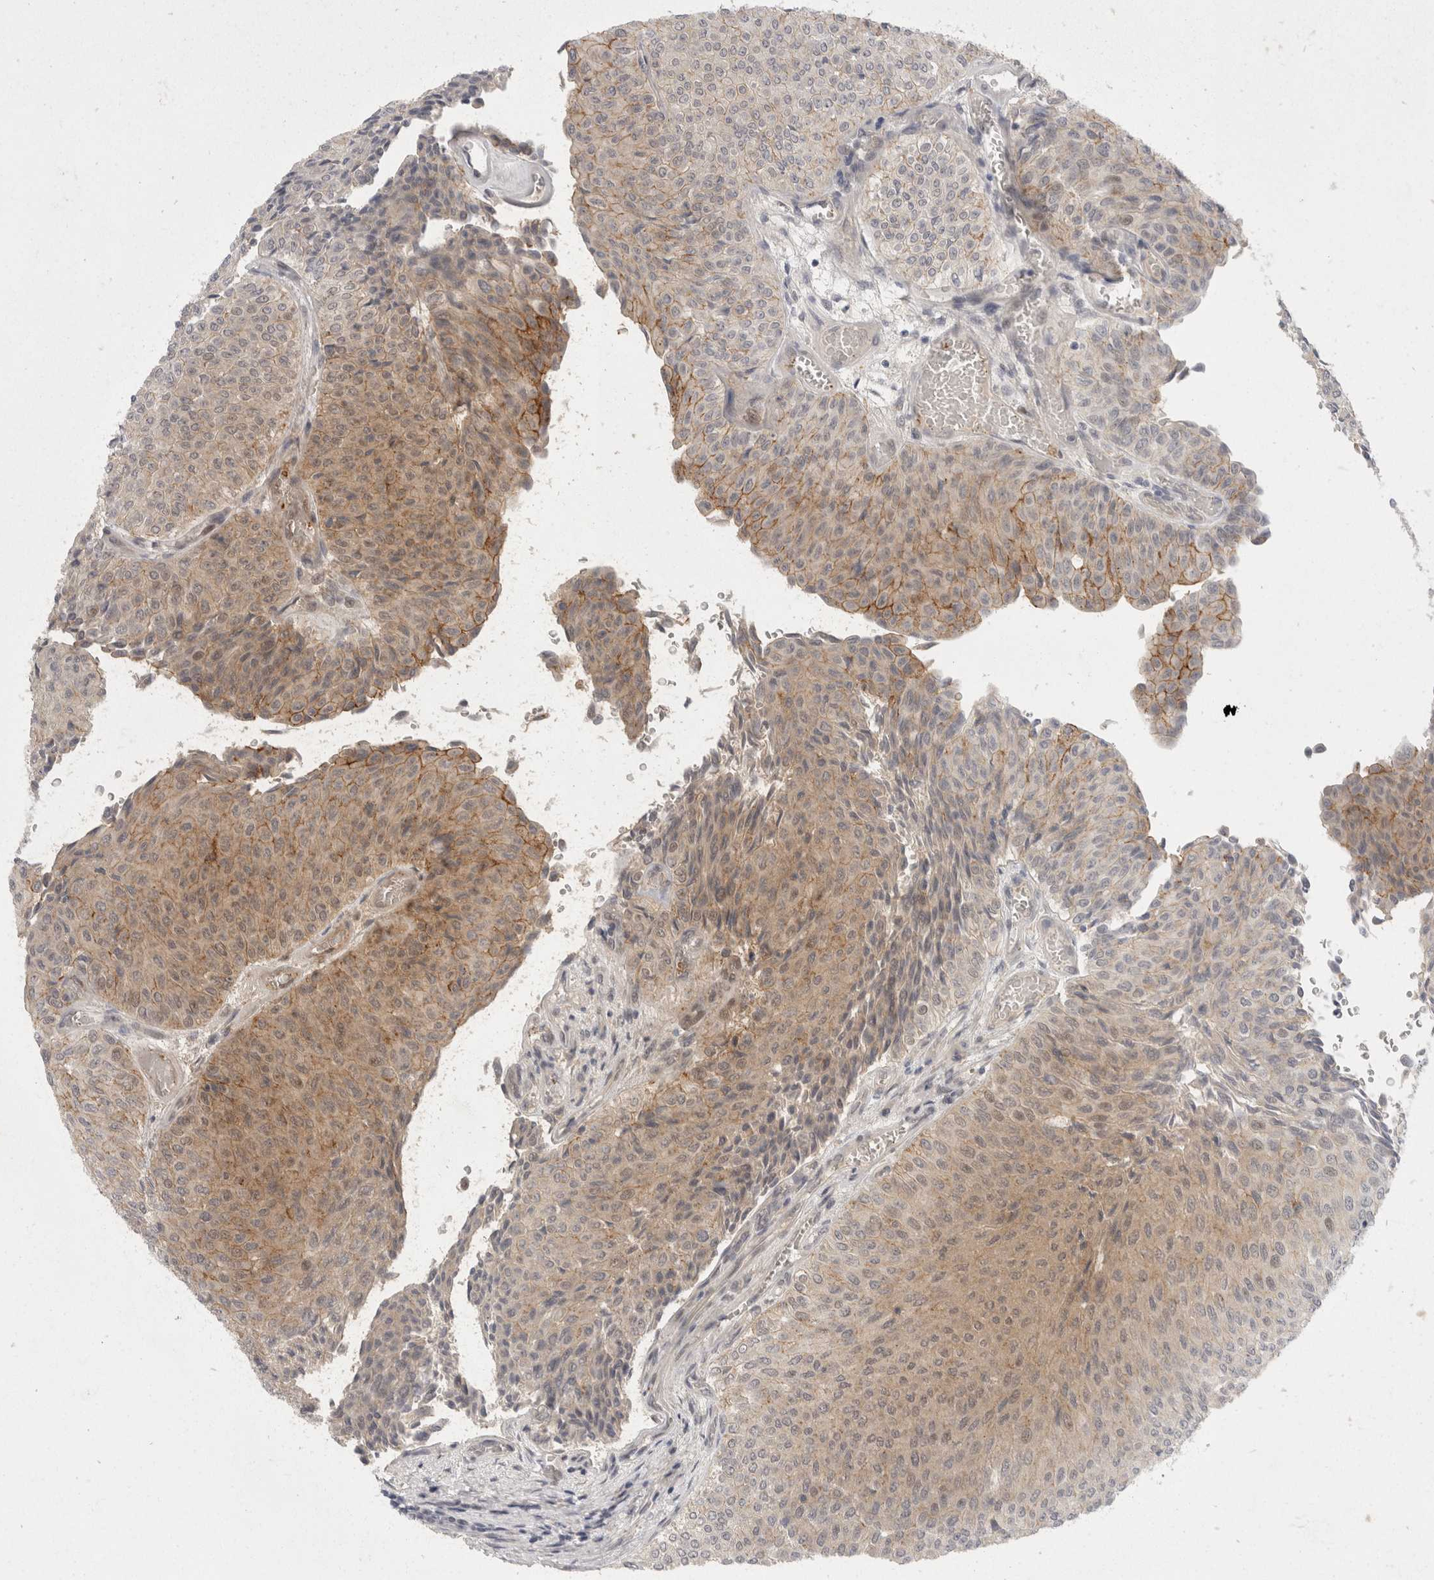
{"staining": {"intensity": "moderate", "quantity": ">75%", "location": "cytoplasmic/membranous"}, "tissue": "urothelial cancer", "cell_type": "Tumor cells", "image_type": "cancer", "snomed": [{"axis": "morphology", "description": "Urothelial carcinoma, Low grade"}, {"axis": "topography", "description": "Urinary bladder"}], "caption": "This image displays low-grade urothelial carcinoma stained with immunohistochemistry (IHC) to label a protein in brown. The cytoplasmic/membranous of tumor cells show moderate positivity for the protein. Nuclei are counter-stained blue.", "gene": "TOM1L2", "patient": {"sex": "male", "age": 78}}